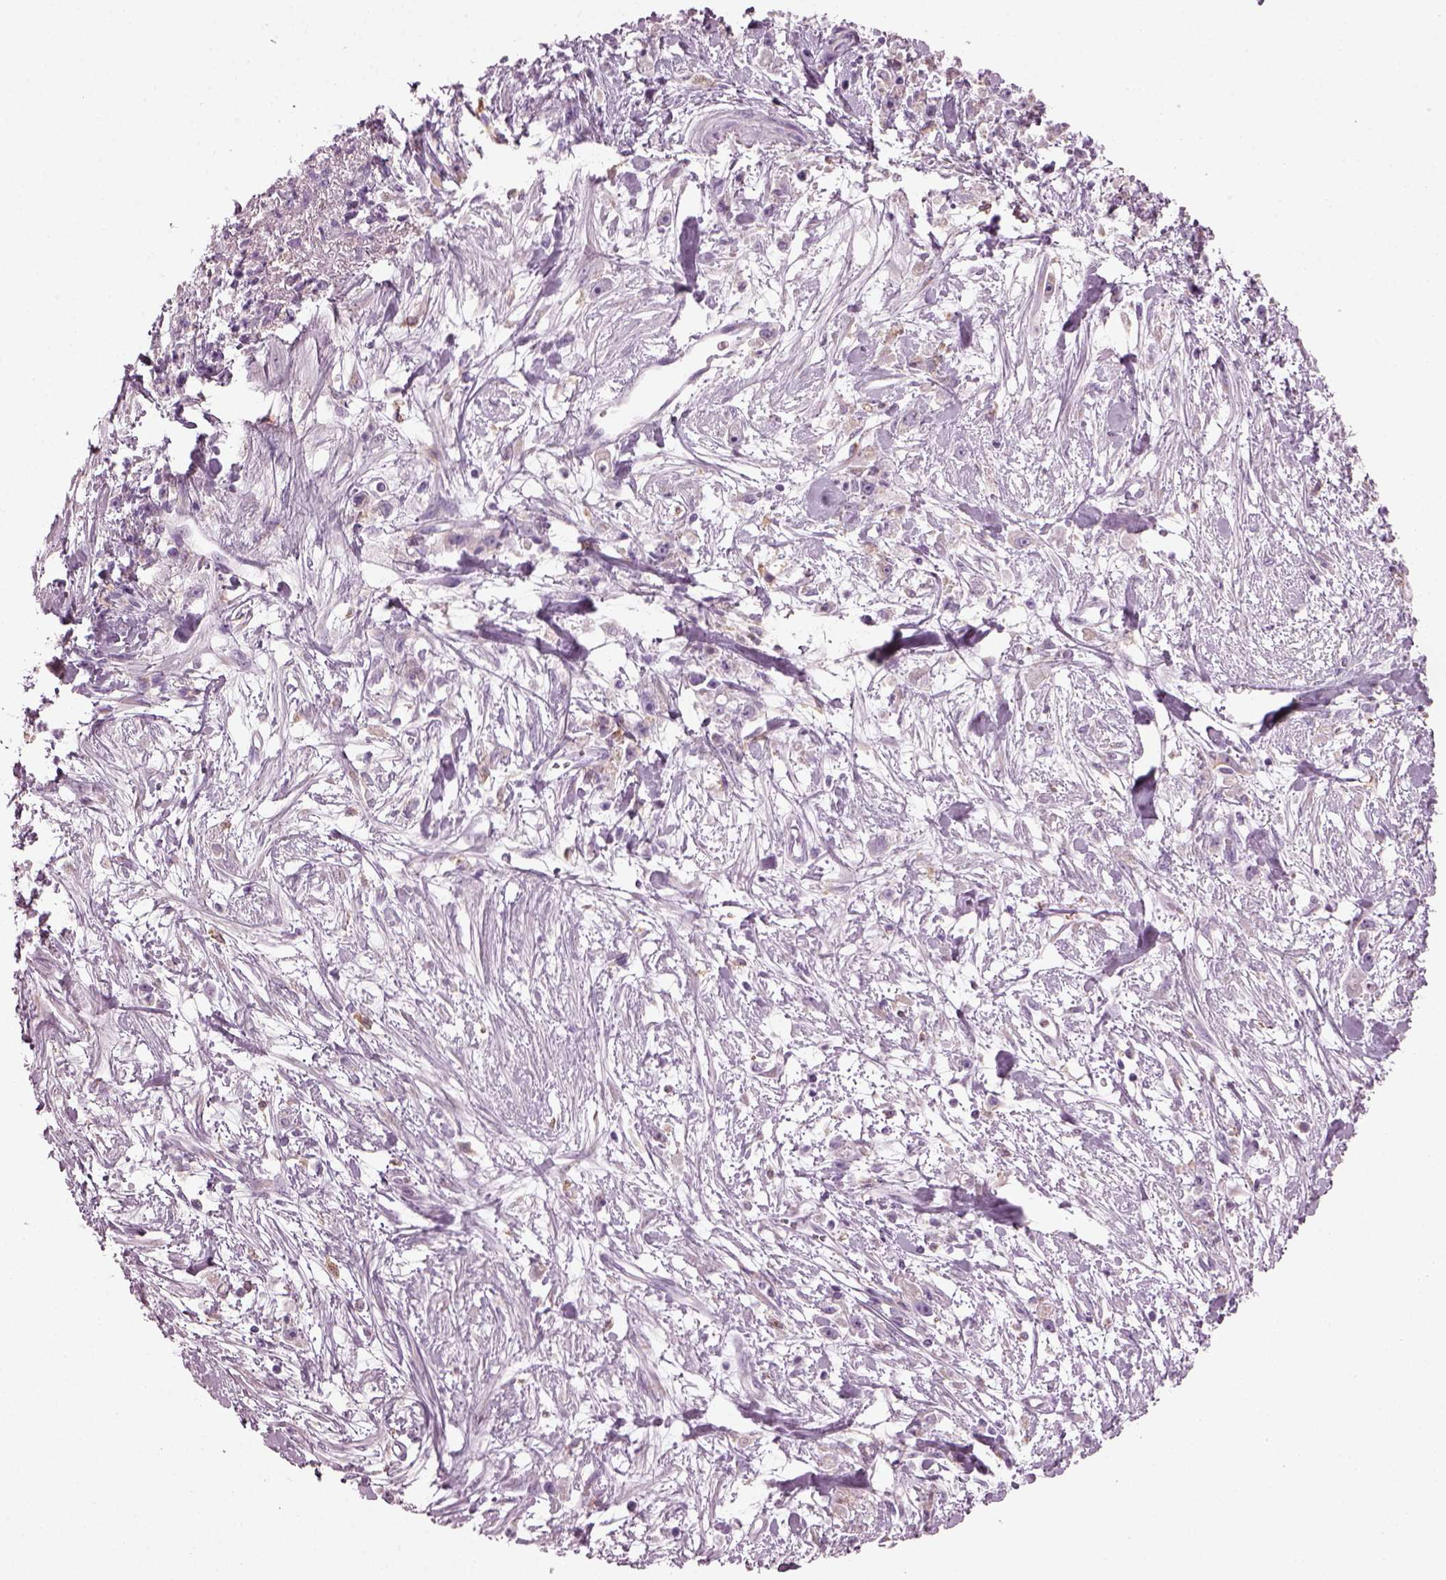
{"staining": {"intensity": "negative", "quantity": "none", "location": "none"}, "tissue": "stomach cancer", "cell_type": "Tumor cells", "image_type": "cancer", "snomed": [{"axis": "morphology", "description": "Adenocarcinoma, NOS"}, {"axis": "topography", "description": "Stomach"}], "caption": "This is an immunohistochemistry micrograph of adenocarcinoma (stomach). There is no expression in tumor cells.", "gene": "TMEM231", "patient": {"sex": "female", "age": 59}}